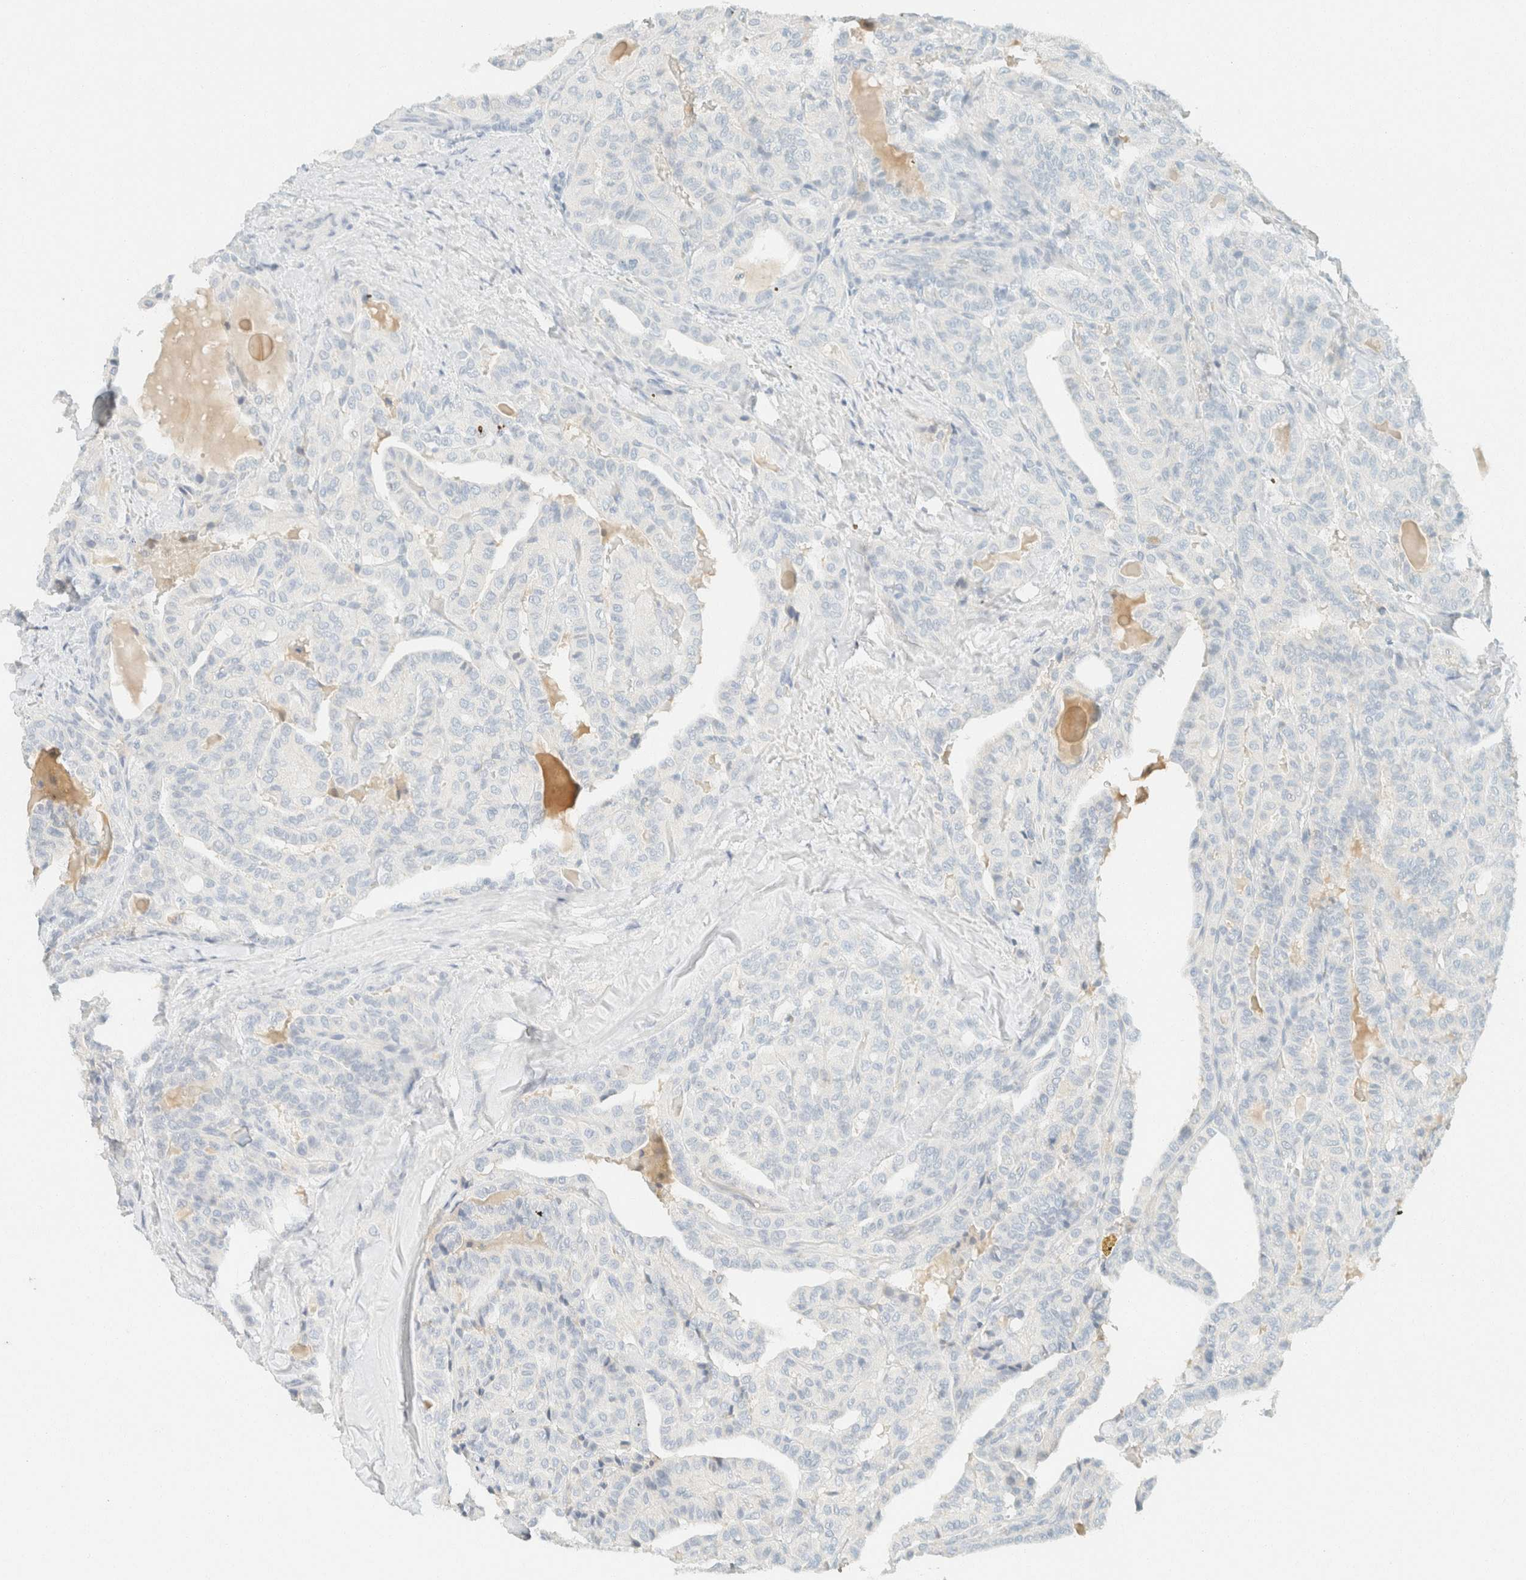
{"staining": {"intensity": "negative", "quantity": "none", "location": "none"}, "tissue": "thyroid cancer", "cell_type": "Tumor cells", "image_type": "cancer", "snomed": [{"axis": "morphology", "description": "Papillary adenocarcinoma, NOS"}, {"axis": "topography", "description": "Thyroid gland"}], "caption": "Immunohistochemistry histopathology image of thyroid papillary adenocarcinoma stained for a protein (brown), which shows no expression in tumor cells.", "gene": "GPA33", "patient": {"sex": "male", "age": 77}}